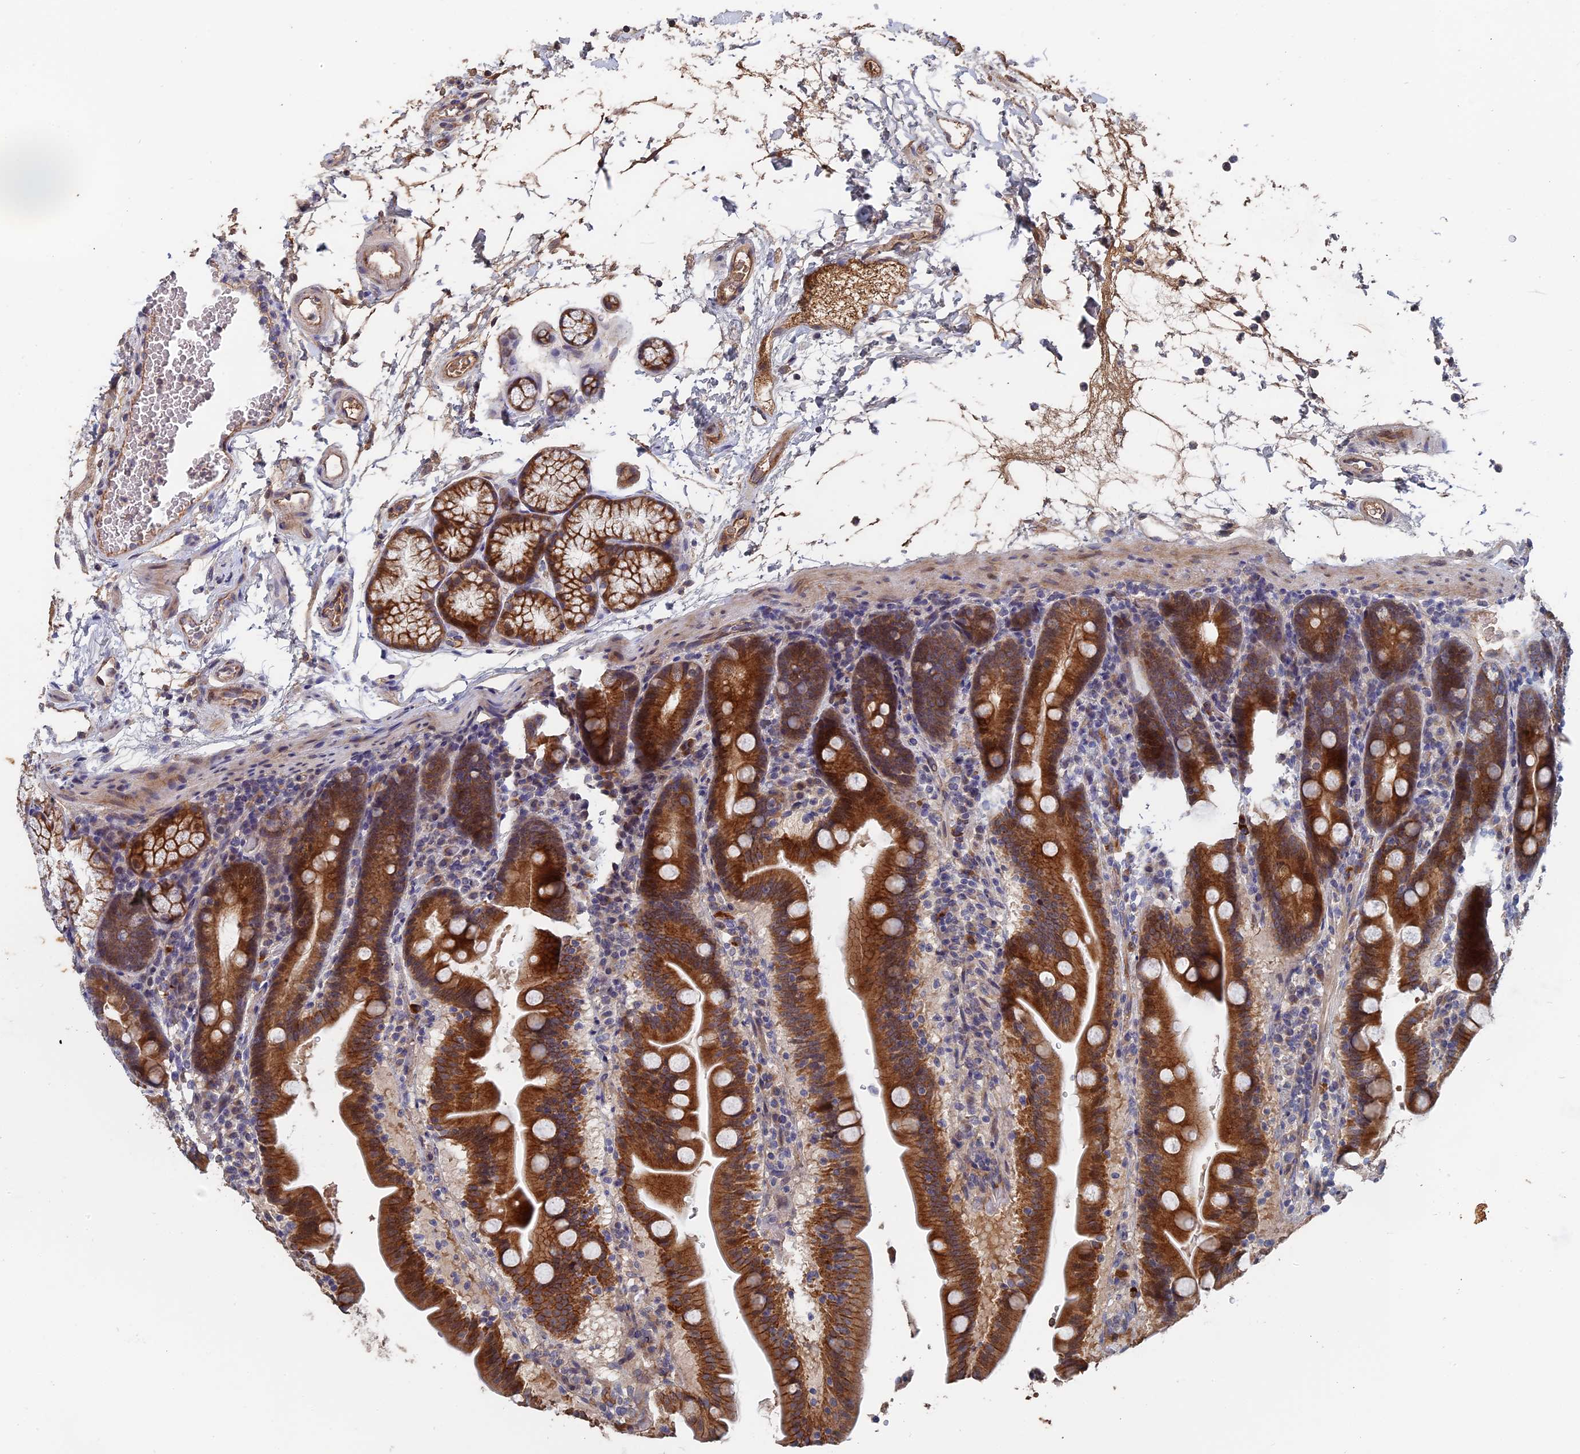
{"staining": {"intensity": "strong", "quantity": ">75%", "location": "cytoplasmic/membranous"}, "tissue": "duodenum", "cell_type": "Glandular cells", "image_type": "normal", "snomed": [{"axis": "morphology", "description": "Normal tissue, NOS"}, {"axis": "topography", "description": "Duodenum"}], "caption": "Immunohistochemistry staining of normal duodenum, which reveals high levels of strong cytoplasmic/membranous expression in approximately >75% of glandular cells indicating strong cytoplasmic/membranous protein expression. The staining was performed using DAB (3,3'-diaminobenzidine) (brown) for protein detection and nuclei were counterstained in hematoxylin (blue).", "gene": "SLC33A1", "patient": {"sex": "male", "age": 54}}